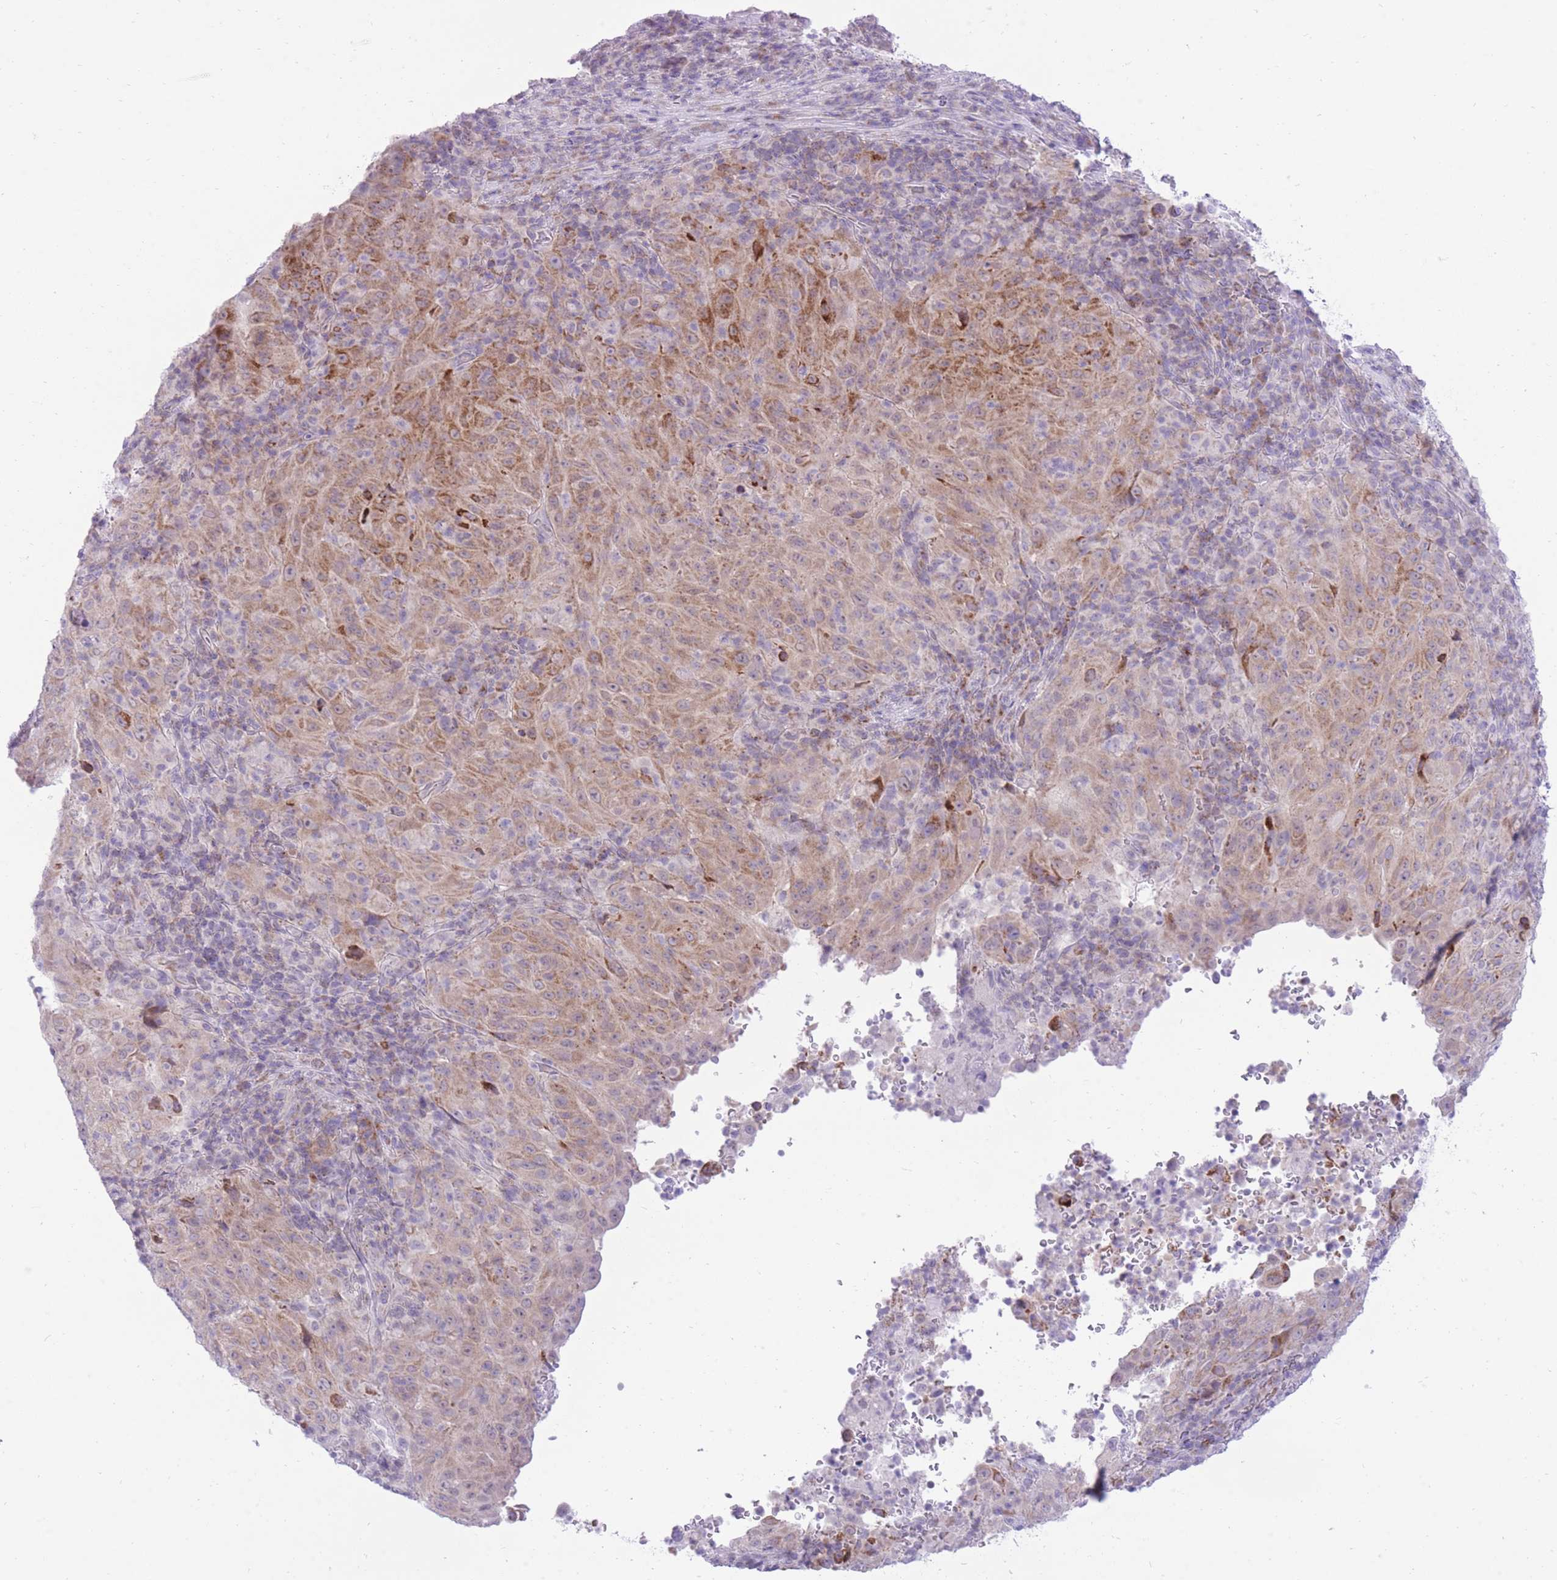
{"staining": {"intensity": "moderate", "quantity": ">75%", "location": "cytoplasmic/membranous"}, "tissue": "pancreatic cancer", "cell_type": "Tumor cells", "image_type": "cancer", "snomed": [{"axis": "morphology", "description": "Adenocarcinoma, NOS"}, {"axis": "topography", "description": "Pancreas"}], "caption": "The immunohistochemical stain labels moderate cytoplasmic/membranous expression in tumor cells of pancreatic adenocarcinoma tissue. (Stains: DAB in brown, nuclei in blue, Microscopy: brightfield microscopy at high magnification).", "gene": "DENND2D", "patient": {"sex": "male", "age": 63}}